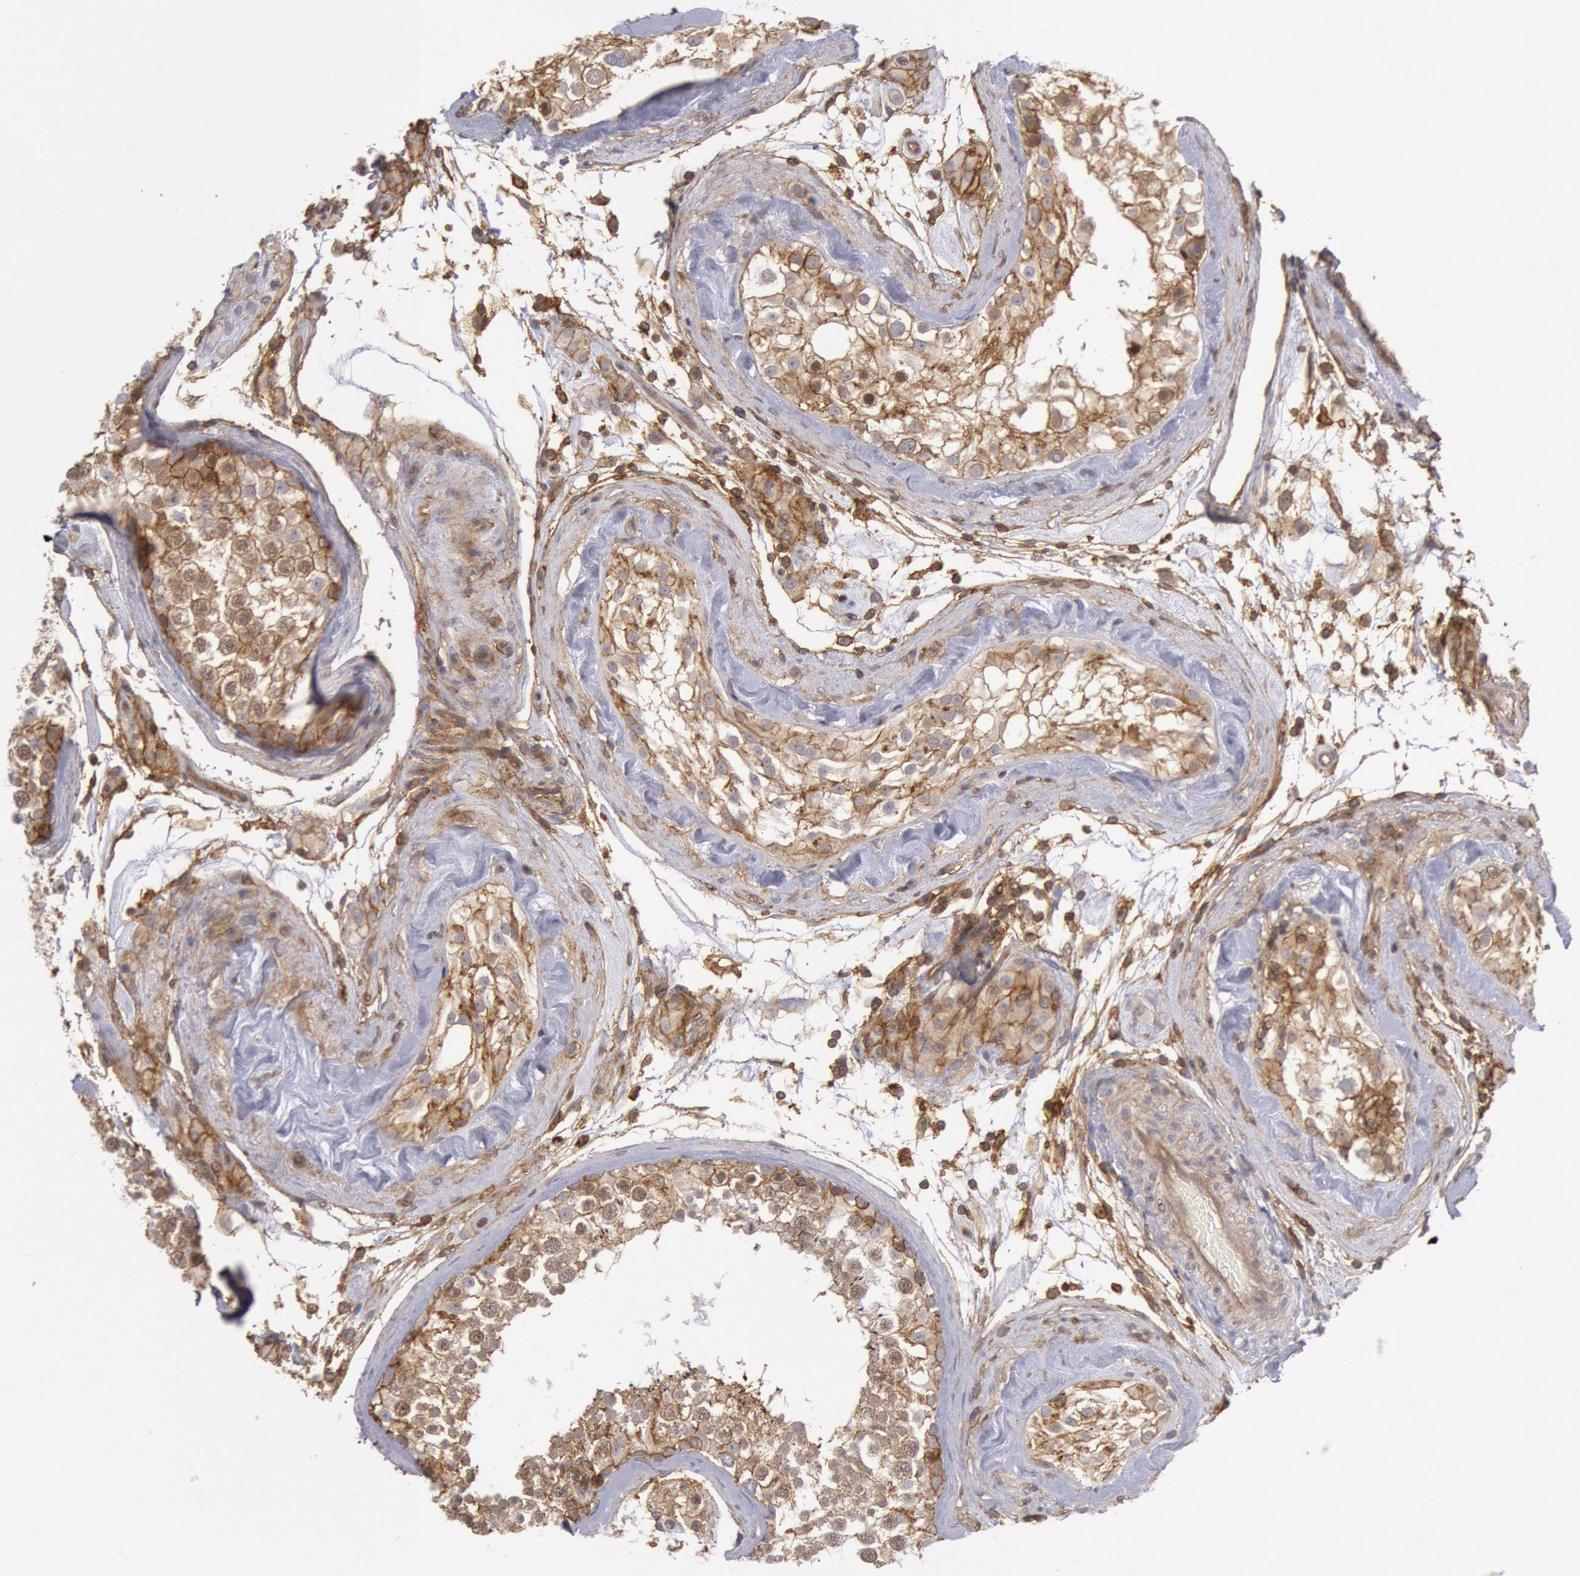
{"staining": {"intensity": "moderate", "quantity": ">75%", "location": "cytoplasmic/membranous"}, "tissue": "testis", "cell_type": "Cells in seminiferous ducts", "image_type": "normal", "snomed": [{"axis": "morphology", "description": "Normal tissue, NOS"}, {"axis": "topography", "description": "Testis"}], "caption": "Cells in seminiferous ducts reveal moderate cytoplasmic/membranous expression in approximately >75% of cells in normal testis.", "gene": "STX4", "patient": {"sex": "male", "age": 46}}